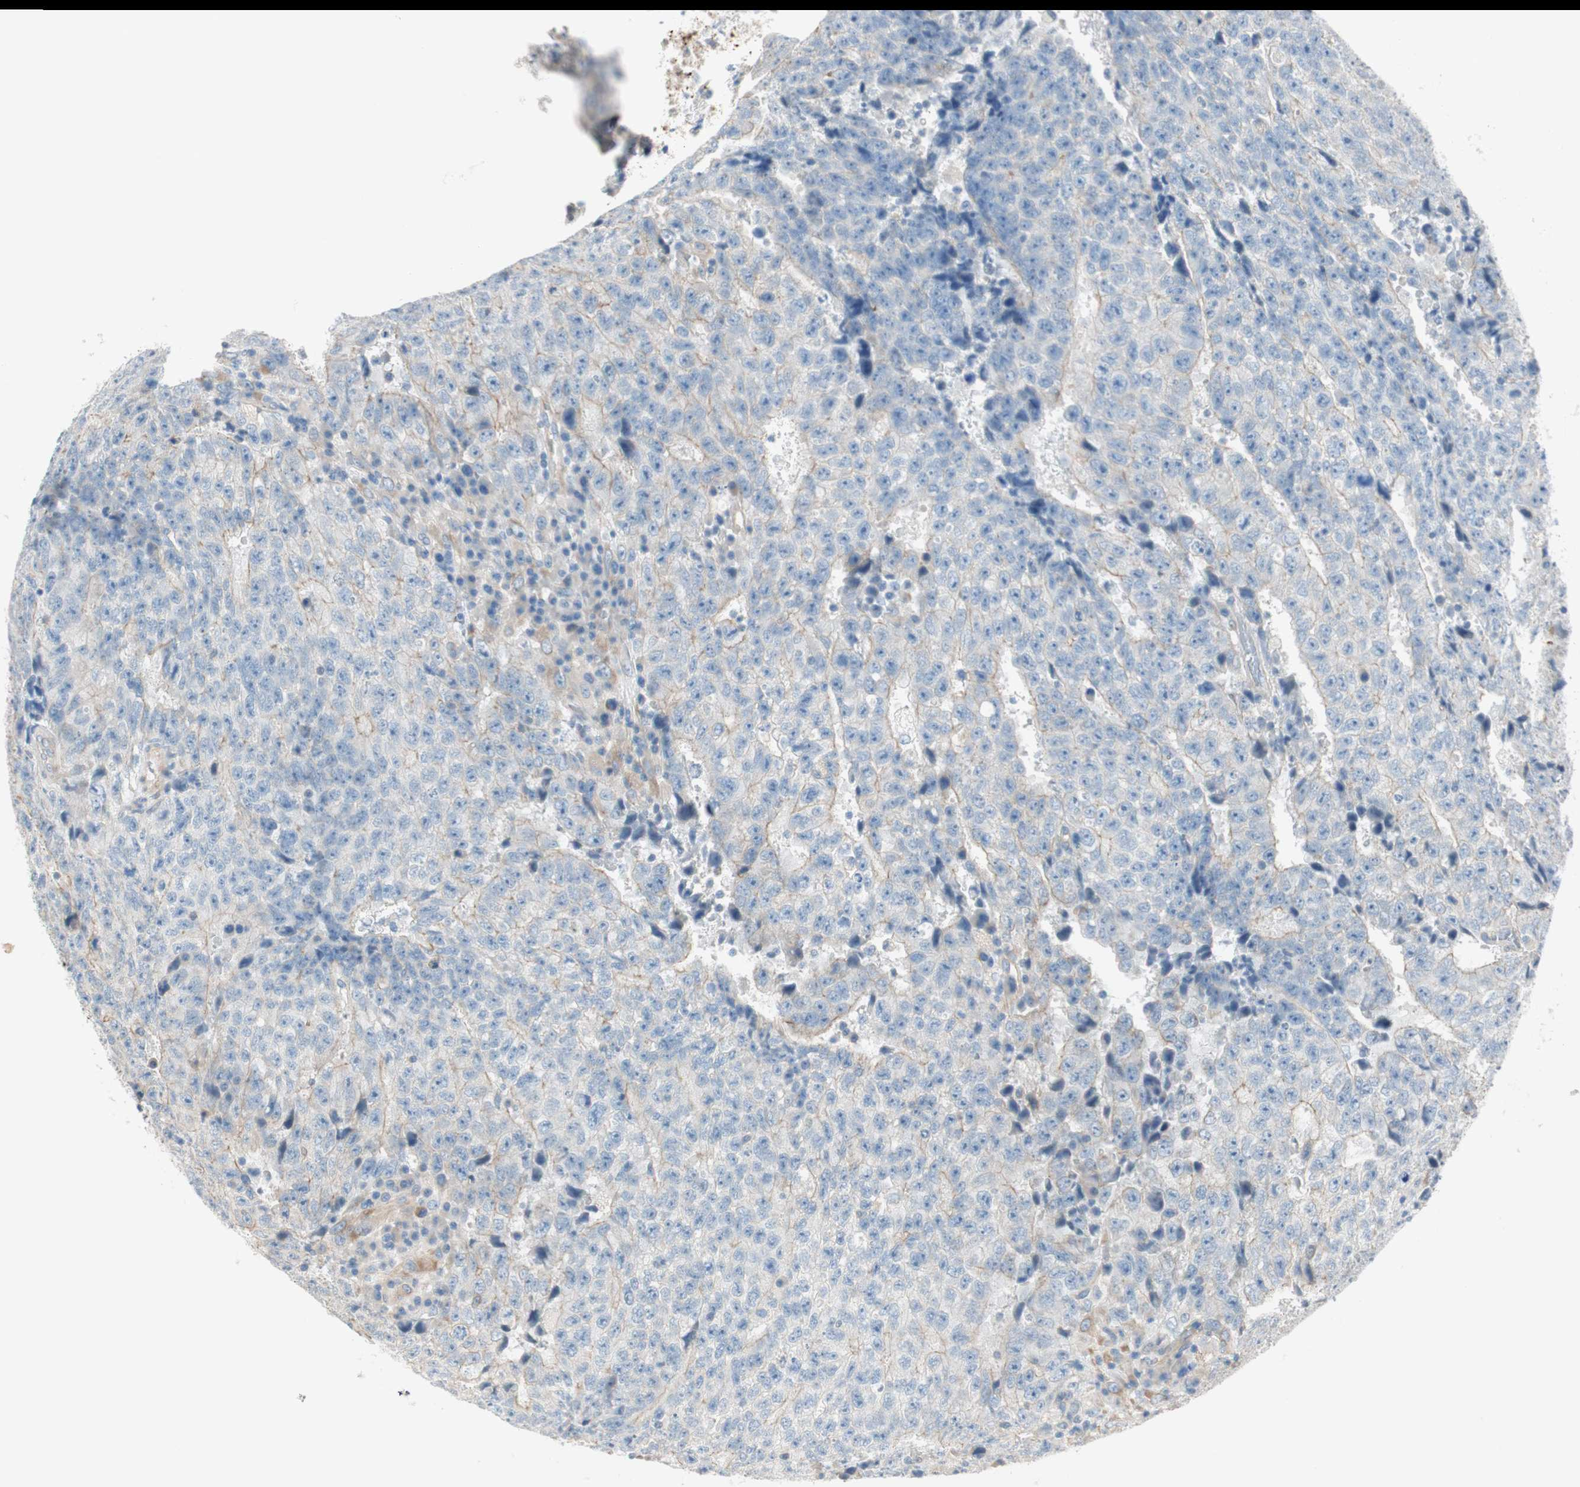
{"staining": {"intensity": "negative", "quantity": "none", "location": "none"}, "tissue": "testis cancer", "cell_type": "Tumor cells", "image_type": "cancer", "snomed": [{"axis": "morphology", "description": "Necrosis, NOS"}, {"axis": "morphology", "description": "Carcinoma, Embryonal, NOS"}, {"axis": "topography", "description": "Testis"}], "caption": "Testis cancer (embryonal carcinoma) was stained to show a protein in brown. There is no significant expression in tumor cells.", "gene": "CDK3", "patient": {"sex": "male", "age": 19}}